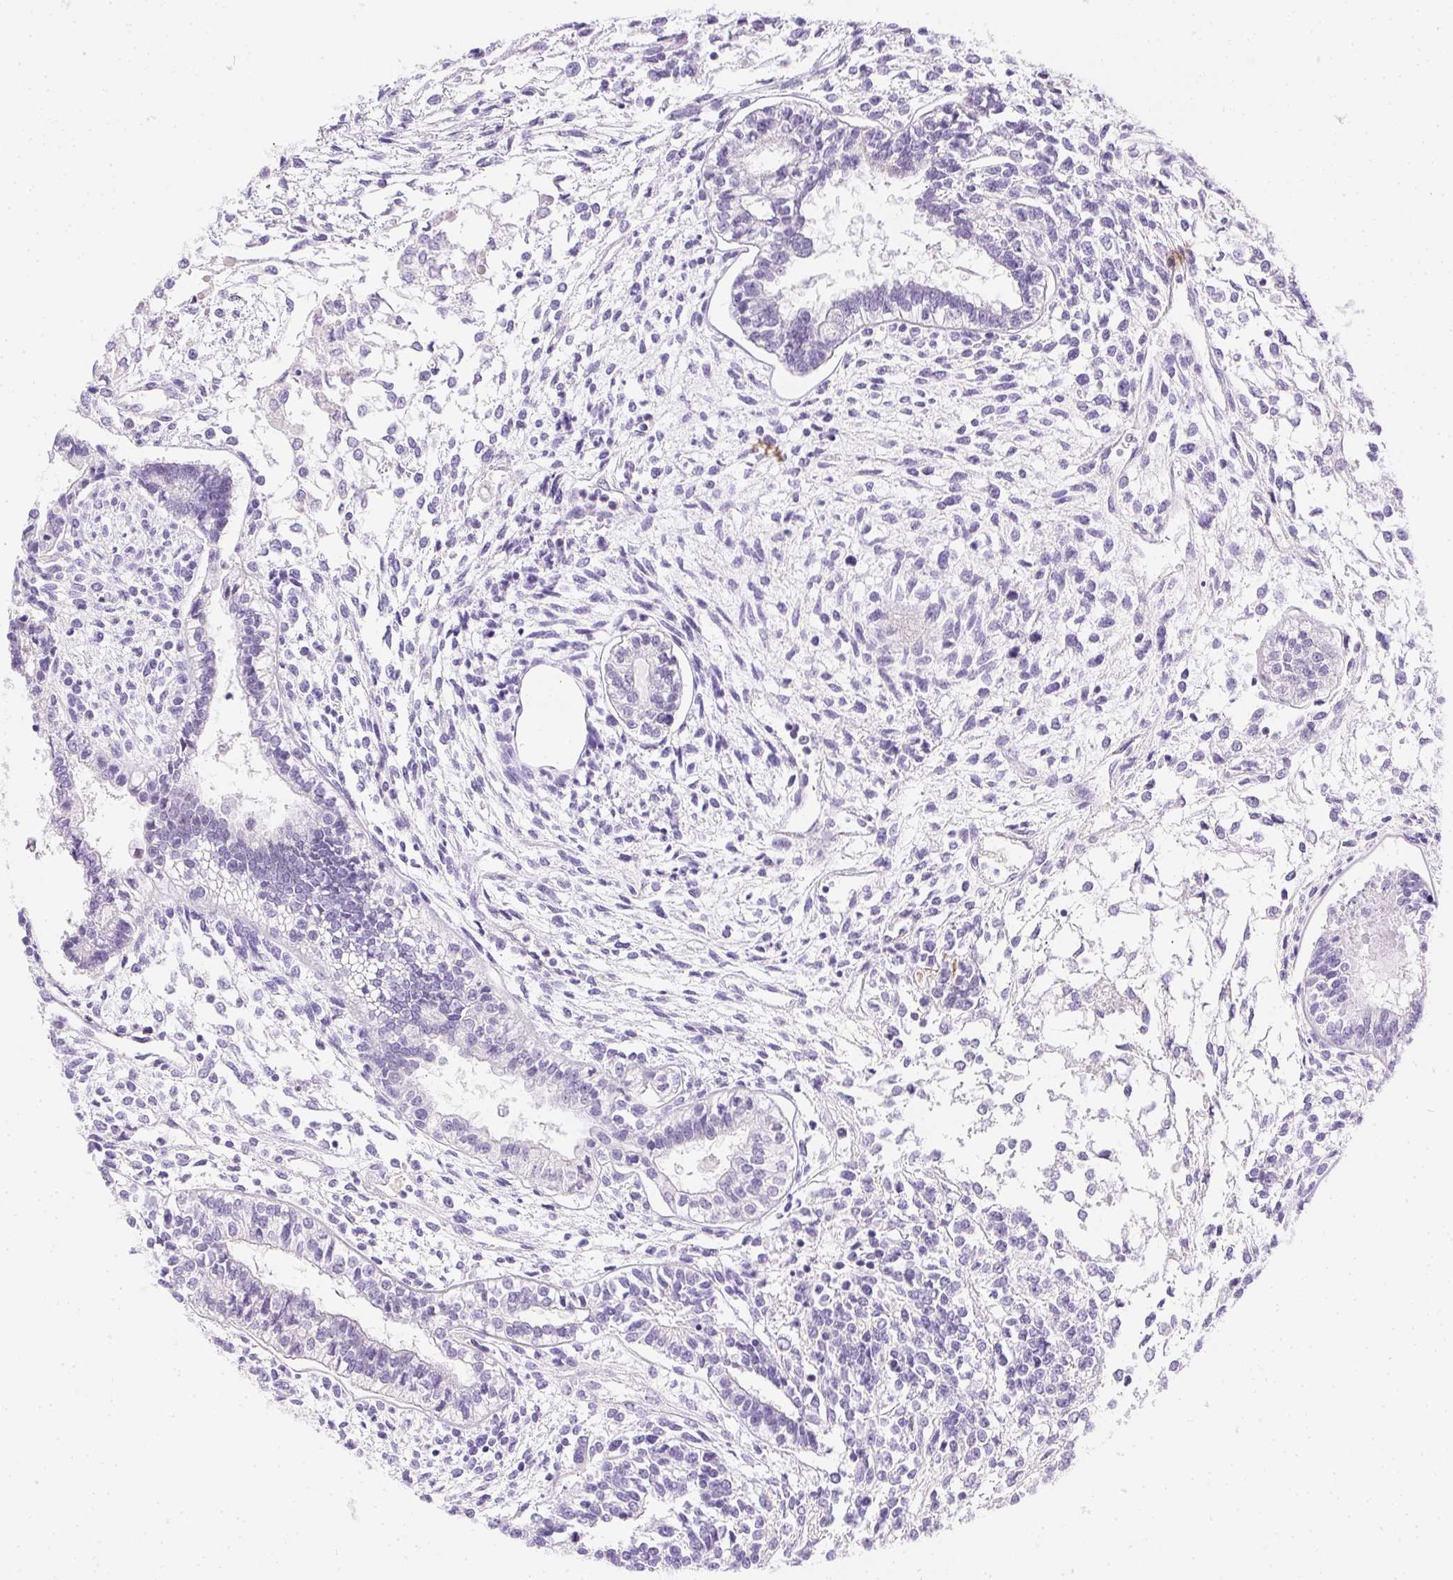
{"staining": {"intensity": "negative", "quantity": "none", "location": "none"}, "tissue": "testis cancer", "cell_type": "Tumor cells", "image_type": "cancer", "snomed": [{"axis": "morphology", "description": "Carcinoma, Embryonal, NOS"}, {"axis": "topography", "description": "Testis"}], "caption": "Testis embryonal carcinoma was stained to show a protein in brown. There is no significant staining in tumor cells.", "gene": "C20orf85", "patient": {"sex": "male", "age": 37}}